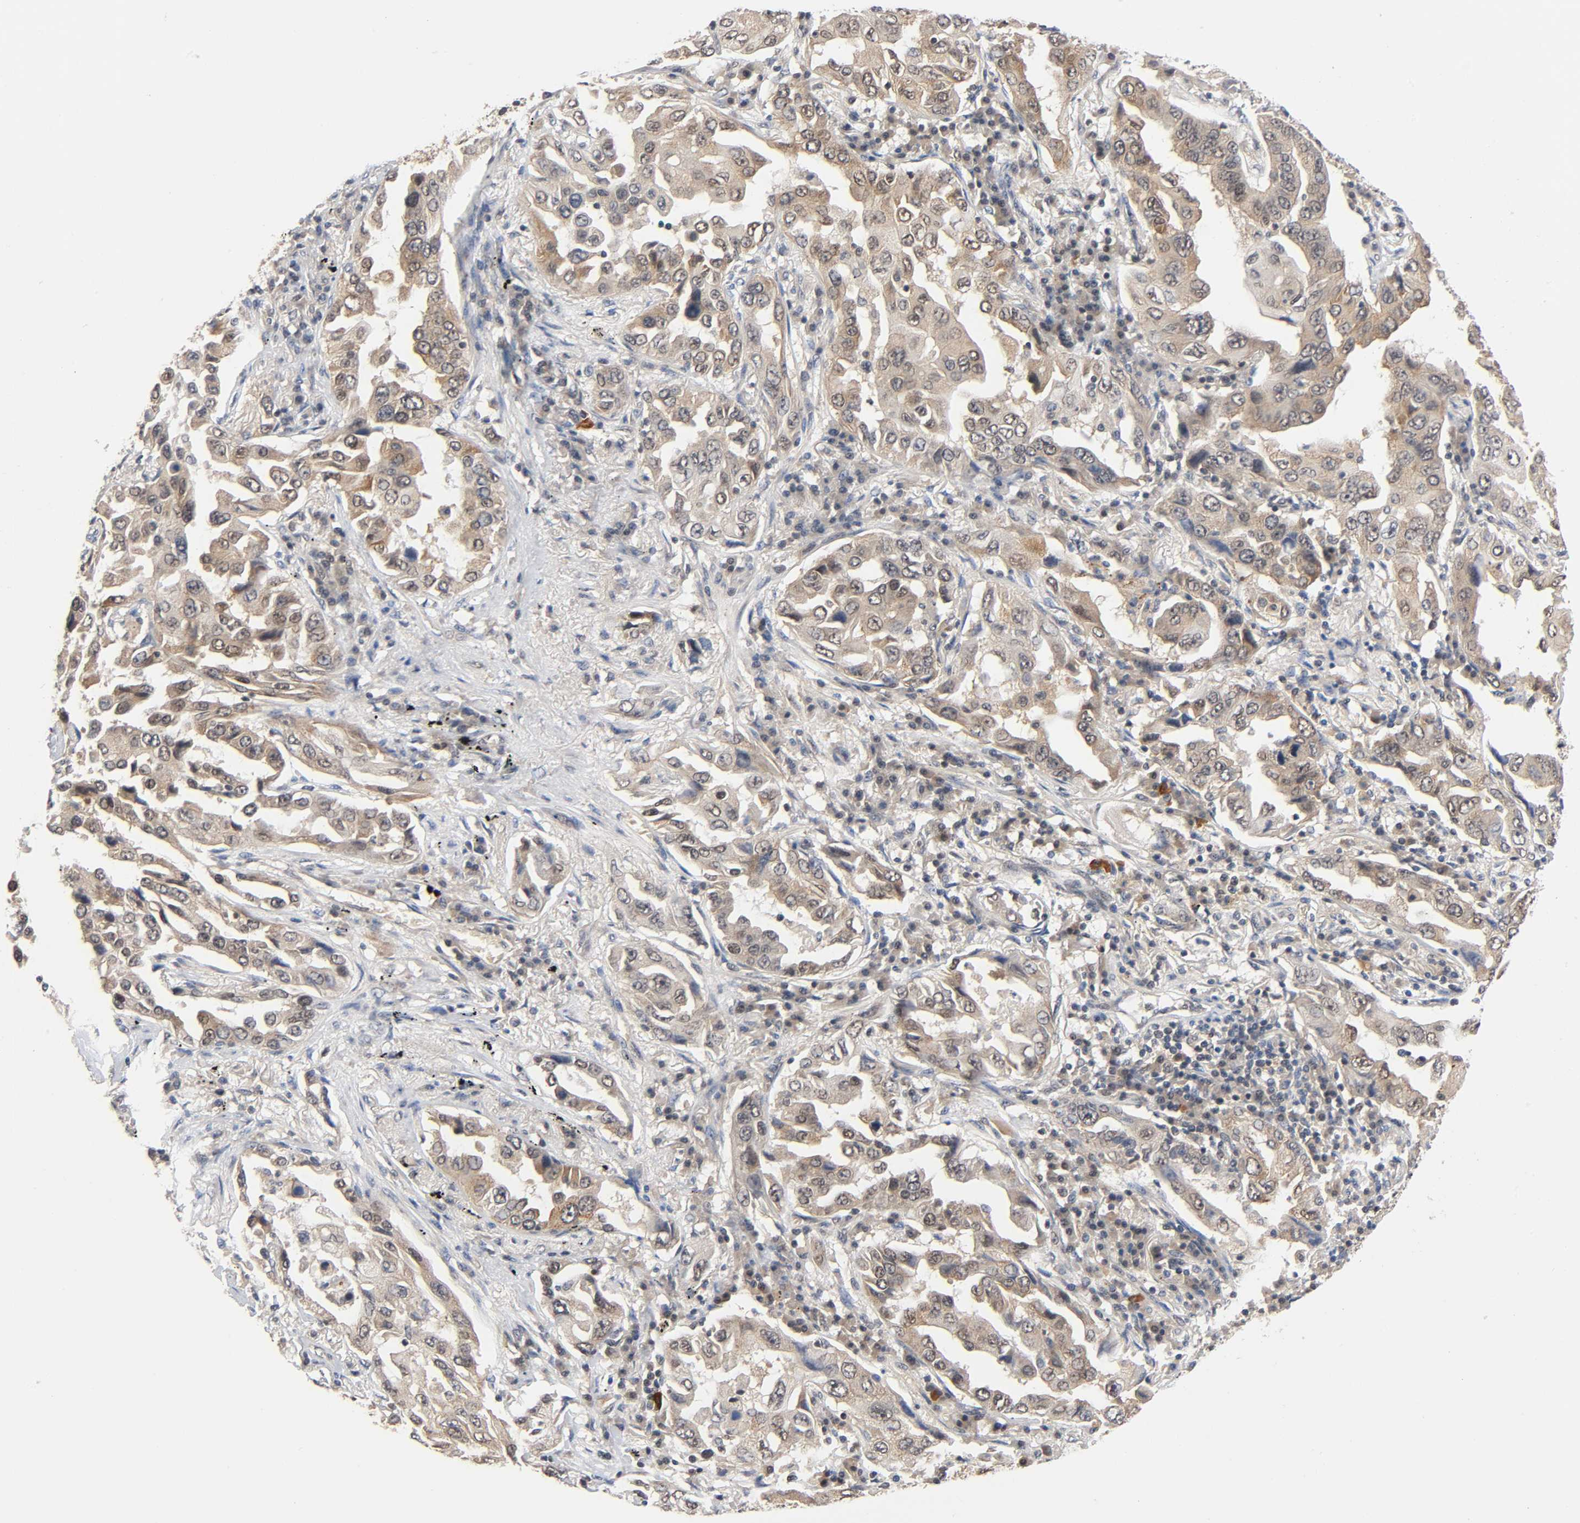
{"staining": {"intensity": "weak", "quantity": ">75%", "location": "cytoplasmic/membranous"}, "tissue": "lung cancer", "cell_type": "Tumor cells", "image_type": "cancer", "snomed": [{"axis": "morphology", "description": "Adenocarcinoma, NOS"}, {"axis": "topography", "description": "Lung"}], "caption": "This is an image of immunohistochemistry staining of adenocarcinoma (lung), which shows weak staining in the cytoplasmic/membranous of tumor cells.", "gene": "PRKAB1", "patient": {"sex": "female", "age": 65}}